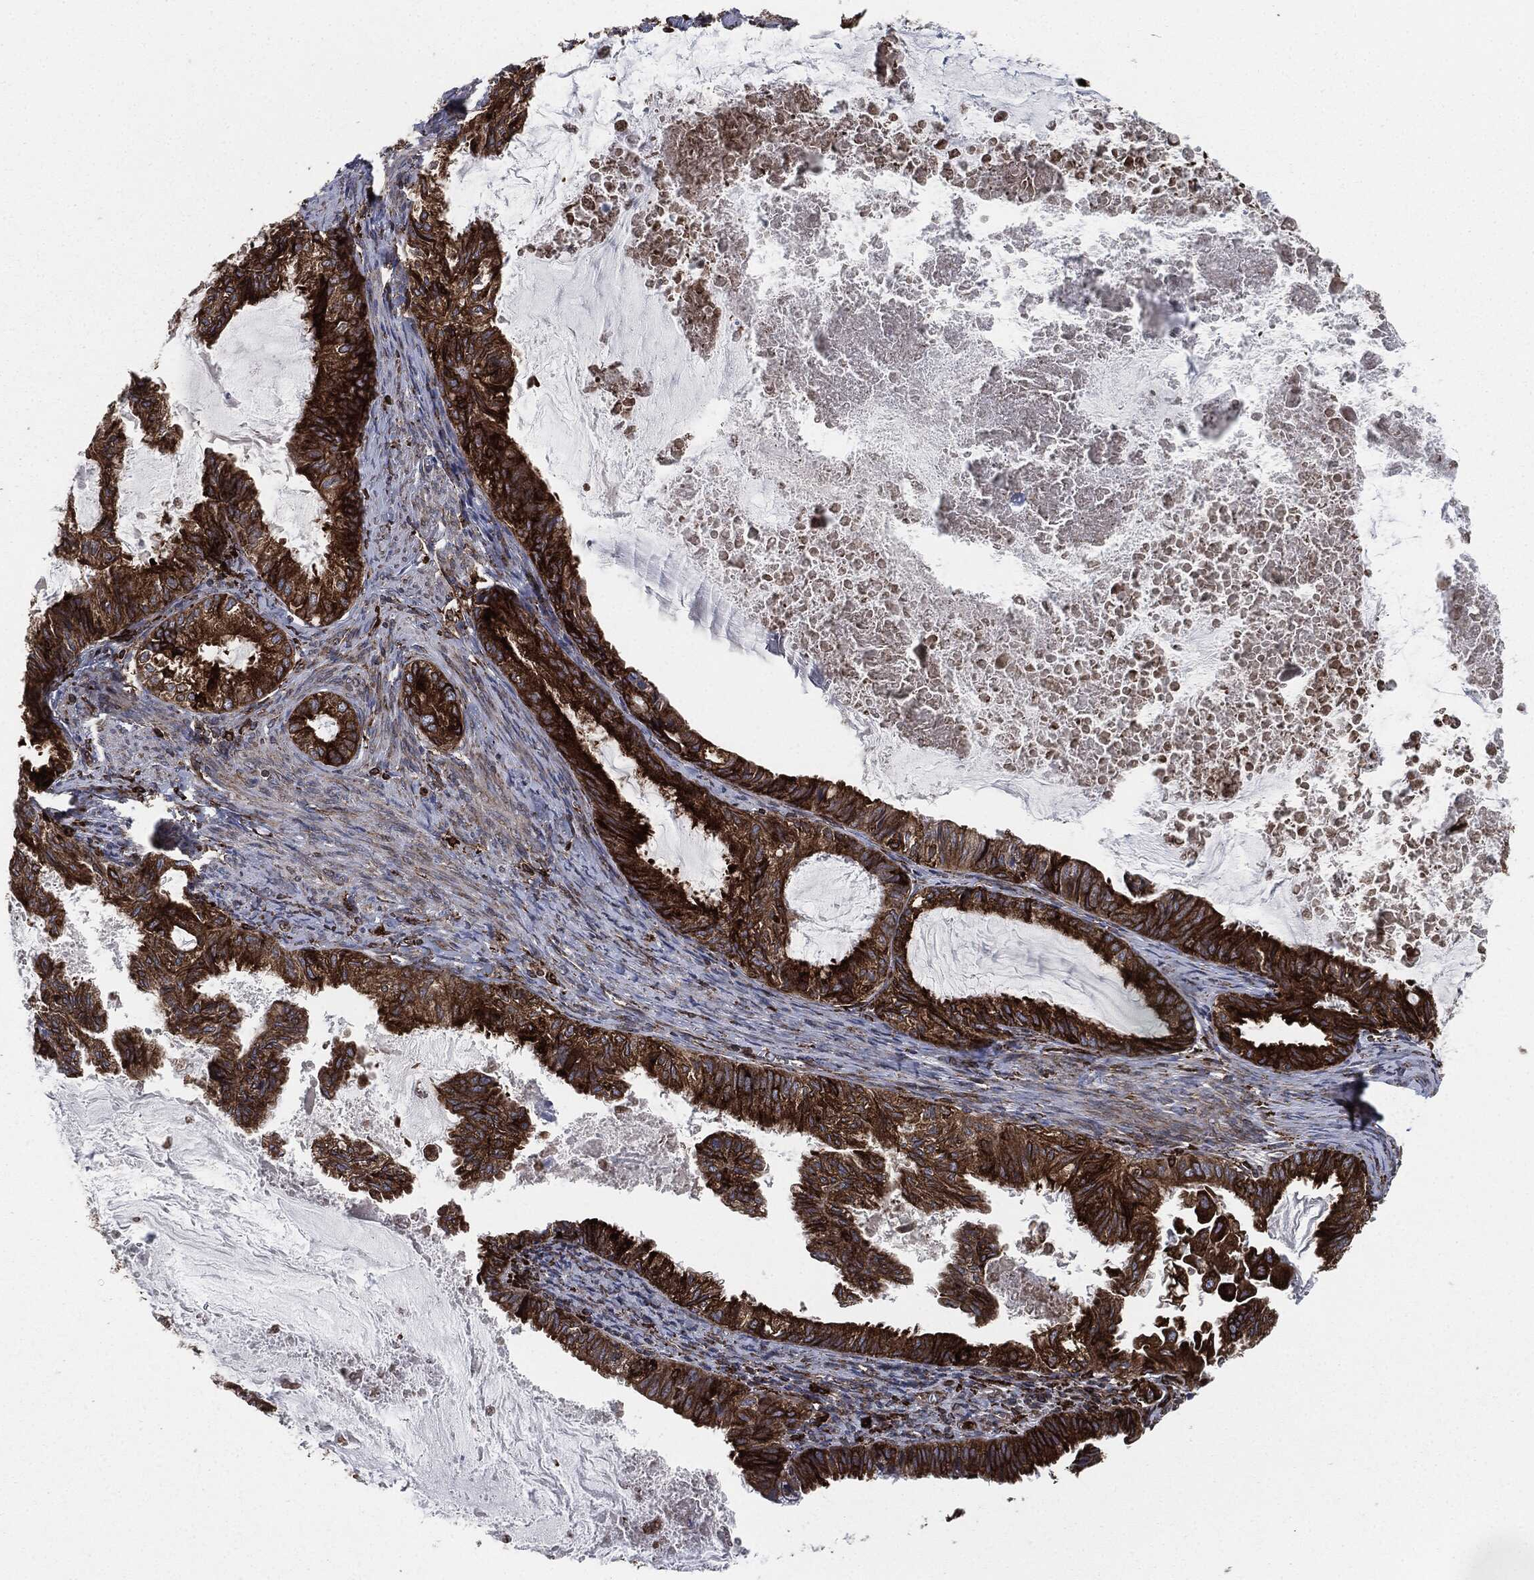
{"staining": {"intensity": "strong", "quantity": ">75%", "location": "cytoplasmic/membranous"}, "tissue": "endometrial cancer", "cell_type": "Tumor cells", "image_type": "cancer", "snomed": [{"axis": "morphology", "description": "Adenocarcinoma, NOS"}, {"axis": "topography", "description": "Endometrium"}], "caption": "The image exhibits staining of endometrial cancer (adenocarcinoma), revealing strong cytoplasmic/membranous protein positivity (brown color) within tumor cells.", "gene": "CALR", "patient": {"sex": "female", "age": 86}}